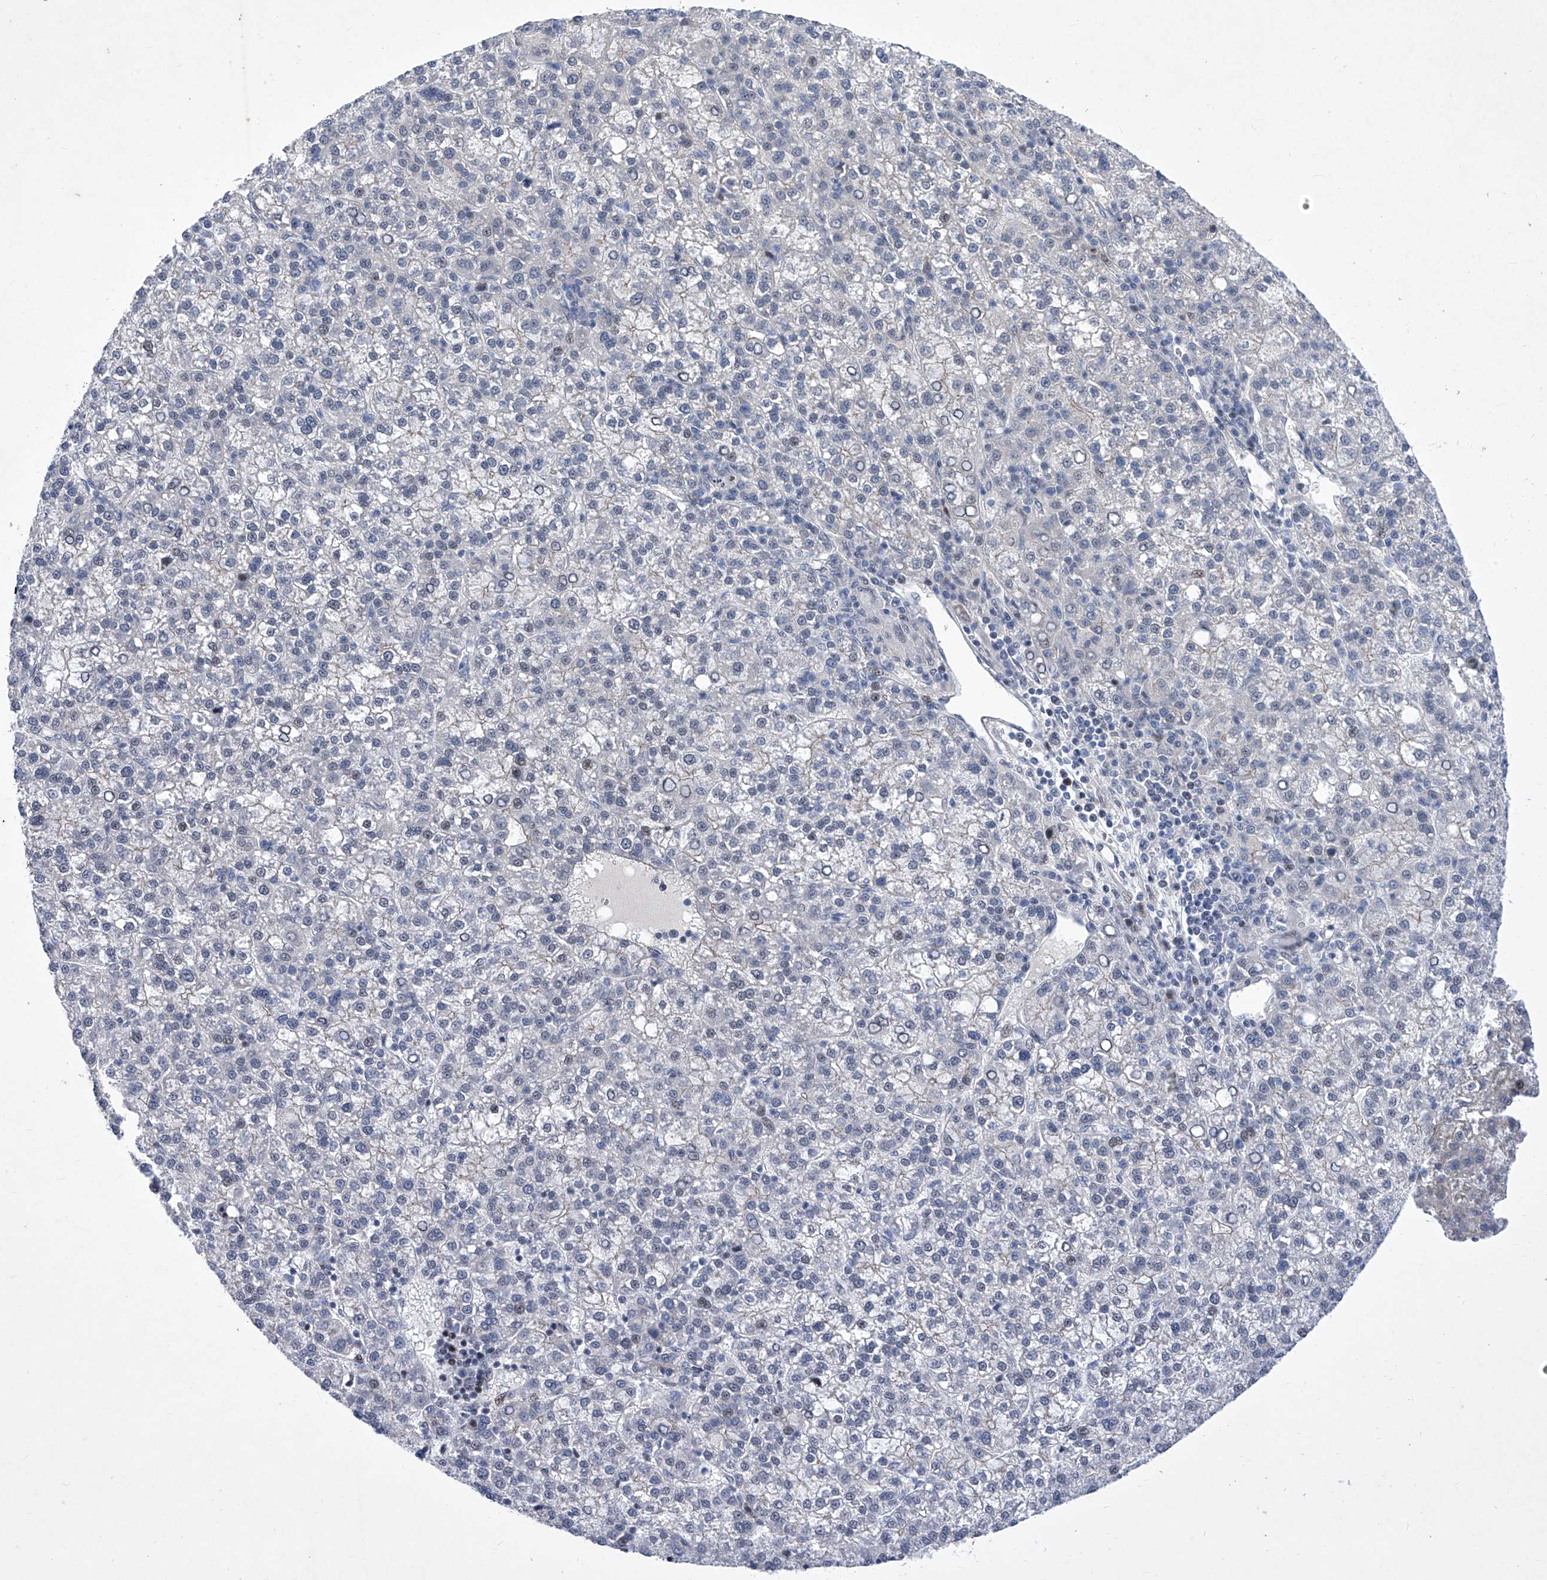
{"staining": {"intensity": "negative", "quantity": "none", "location": "none"}, "tissue": "liver cancer", "cell_type": "Tumor cells", "image_type": "cancer", "snomed": [{"axis": "morphology", "description": "Carcinoma, Hepatocellular, NOS"}, {"axis": "topography", "description": "Liver"}], "caption": "Micrograph shows no protein staining in tumor cells of hepatocellular carcinoma (liver) tissue.", "gene": "NUFIP1", "patient": {"sex": "female", "age": 58}}